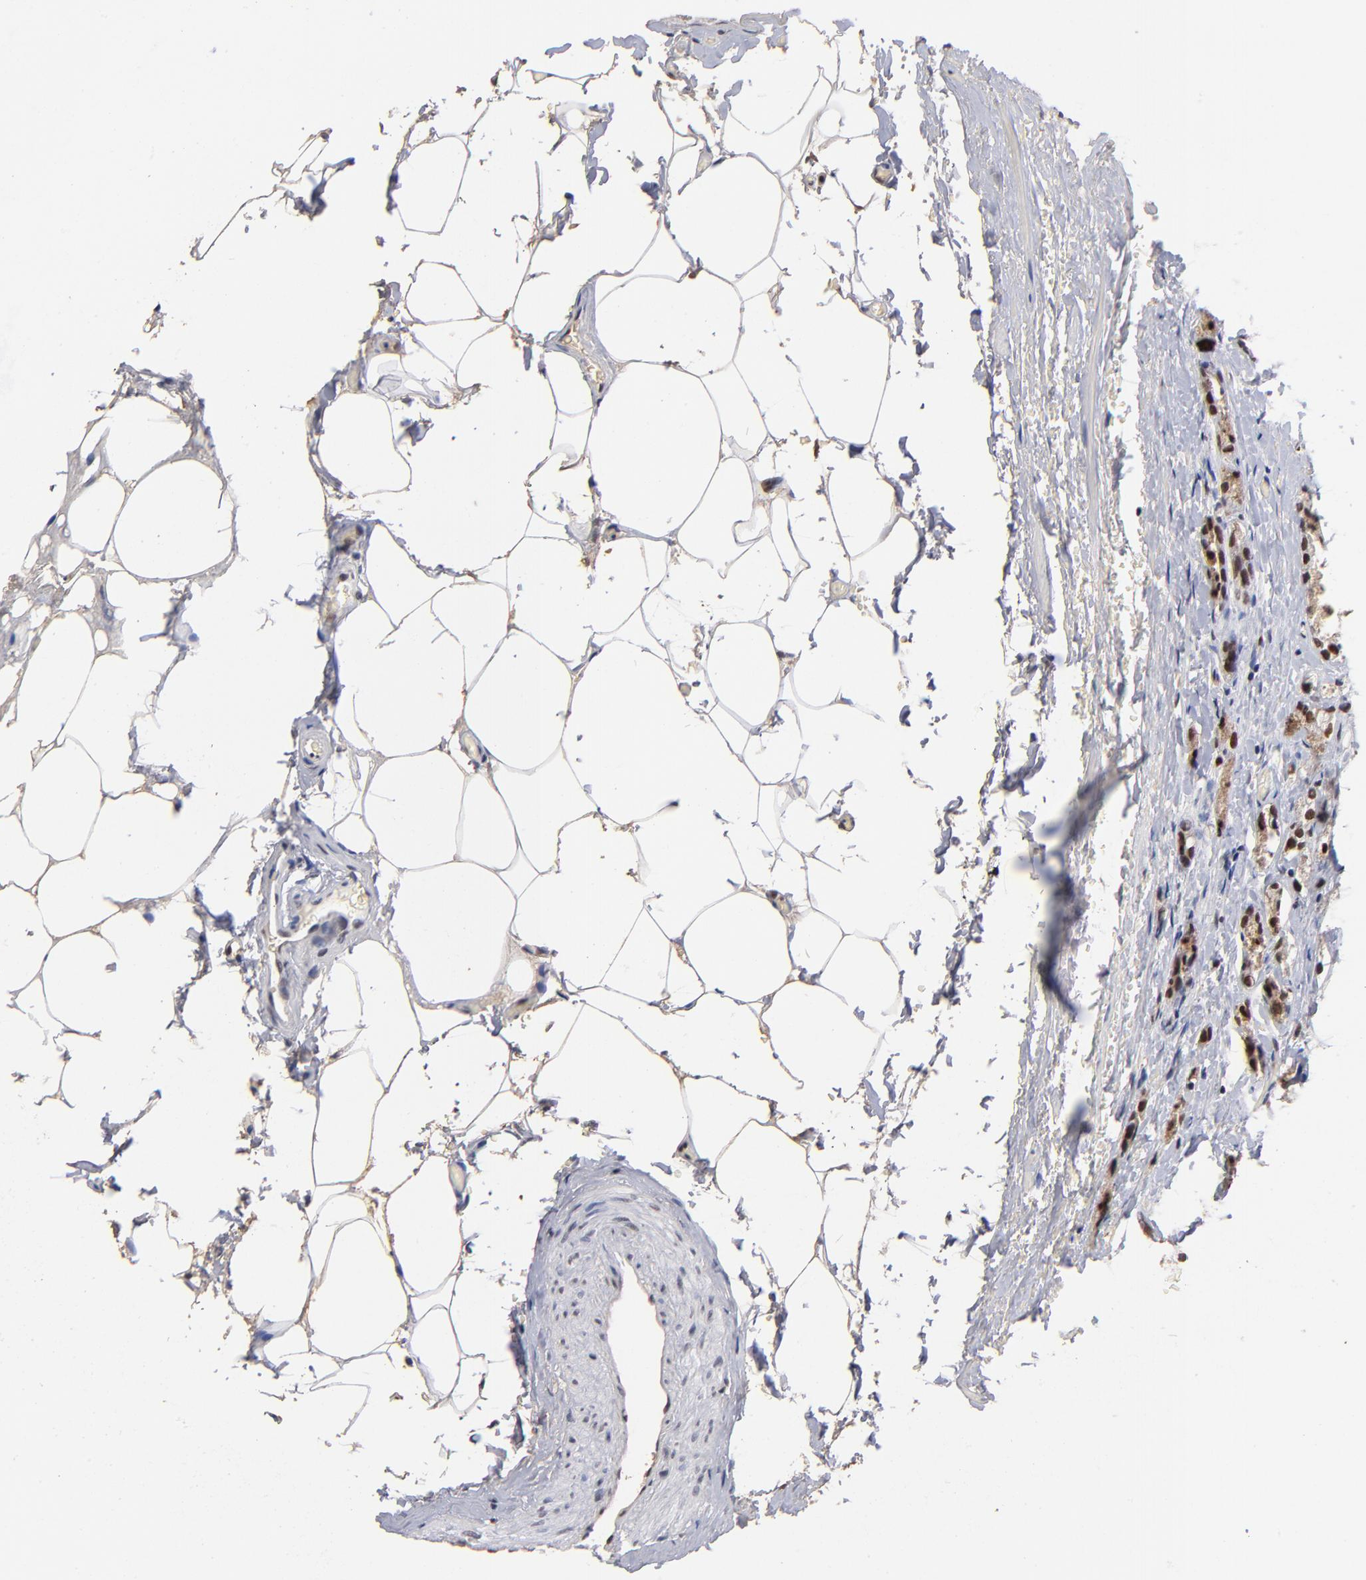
{"staining": {"intensity": "strong", "quantity": ">75%", "location": "cytoplasmic/membranous,nuclear"}, "tissue": "prostate cancer", "cell_type": "Tumor cells", "image_type": "cancer", "snomed": [{"axis": "morphology", "description": "Adenocarcinoma, Medium grade"}, {"axis": "topography", "description": "Prostate"}], "caption": "A photomicrograph showing strong cytoplasmic/membranous and nuclear expression in about >75% of tumor cells in prostate adenocarcinoma (medium-grade), as visualized by brown immunohistochemical staining.", "gene": "ZNF146", "patient": {"sex": "male", "age": 59}}